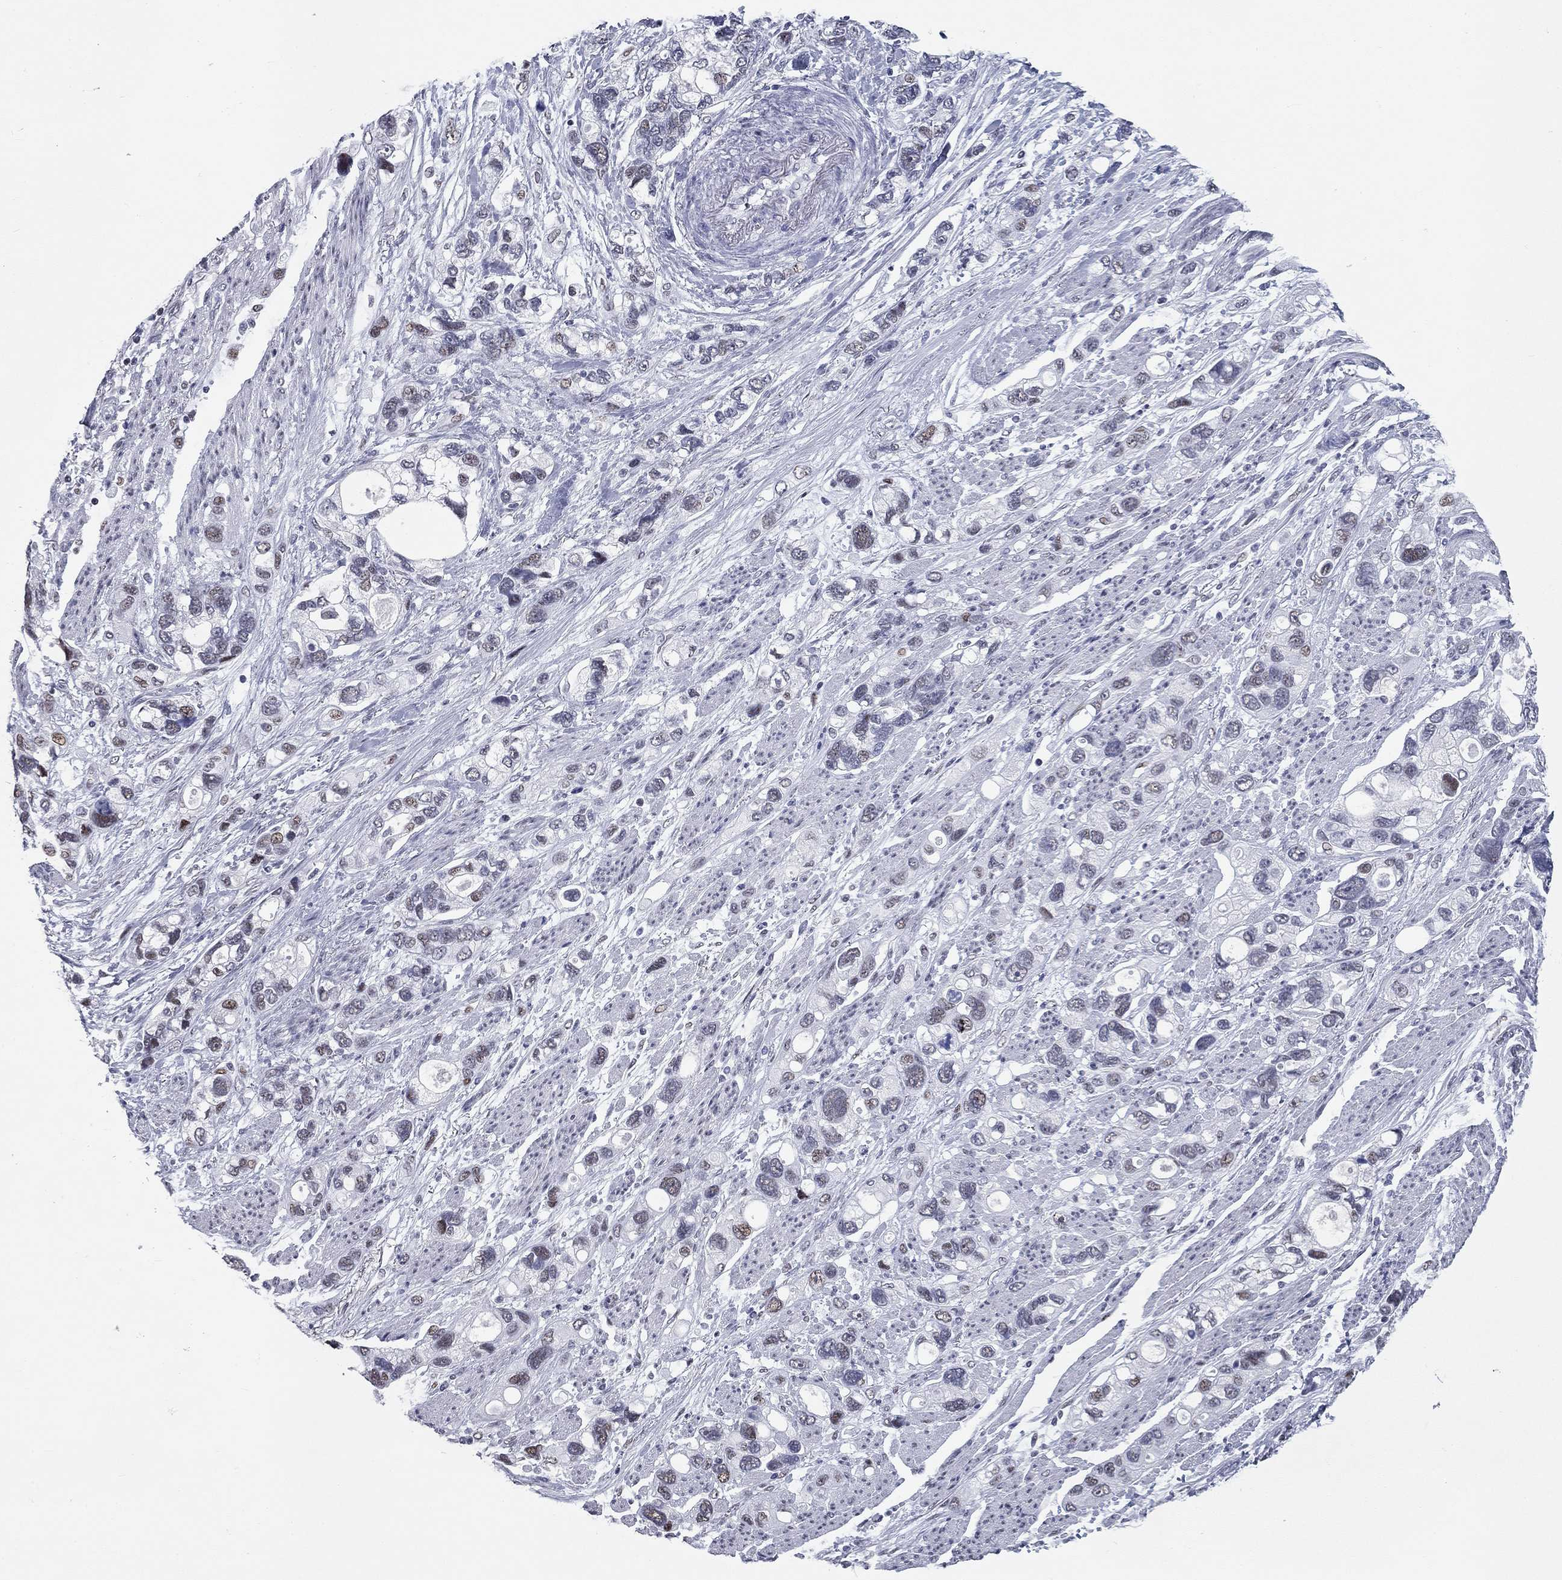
{"staining": {"intensity": "moderate", "quantity": "<25%", "location": "nuclear"}, "tissue": "stomach cancer", "cell_type": "Tumor cells", "image_type": "cancer", "snomed": [{"axis": "morphology", "description": "Adenocarcinoma, NOS"}, {"axis": "topography", "description": "Stomach, upper"}], "caption": "This micrograph shows immunohistochemistry staining of human stomach cancer (adenocarcinoma), with low moderate nuclear positivity in about <25% of tumor cells.", "gene": "ASF1B", "patient": {"sex": "female", "age": 81}}